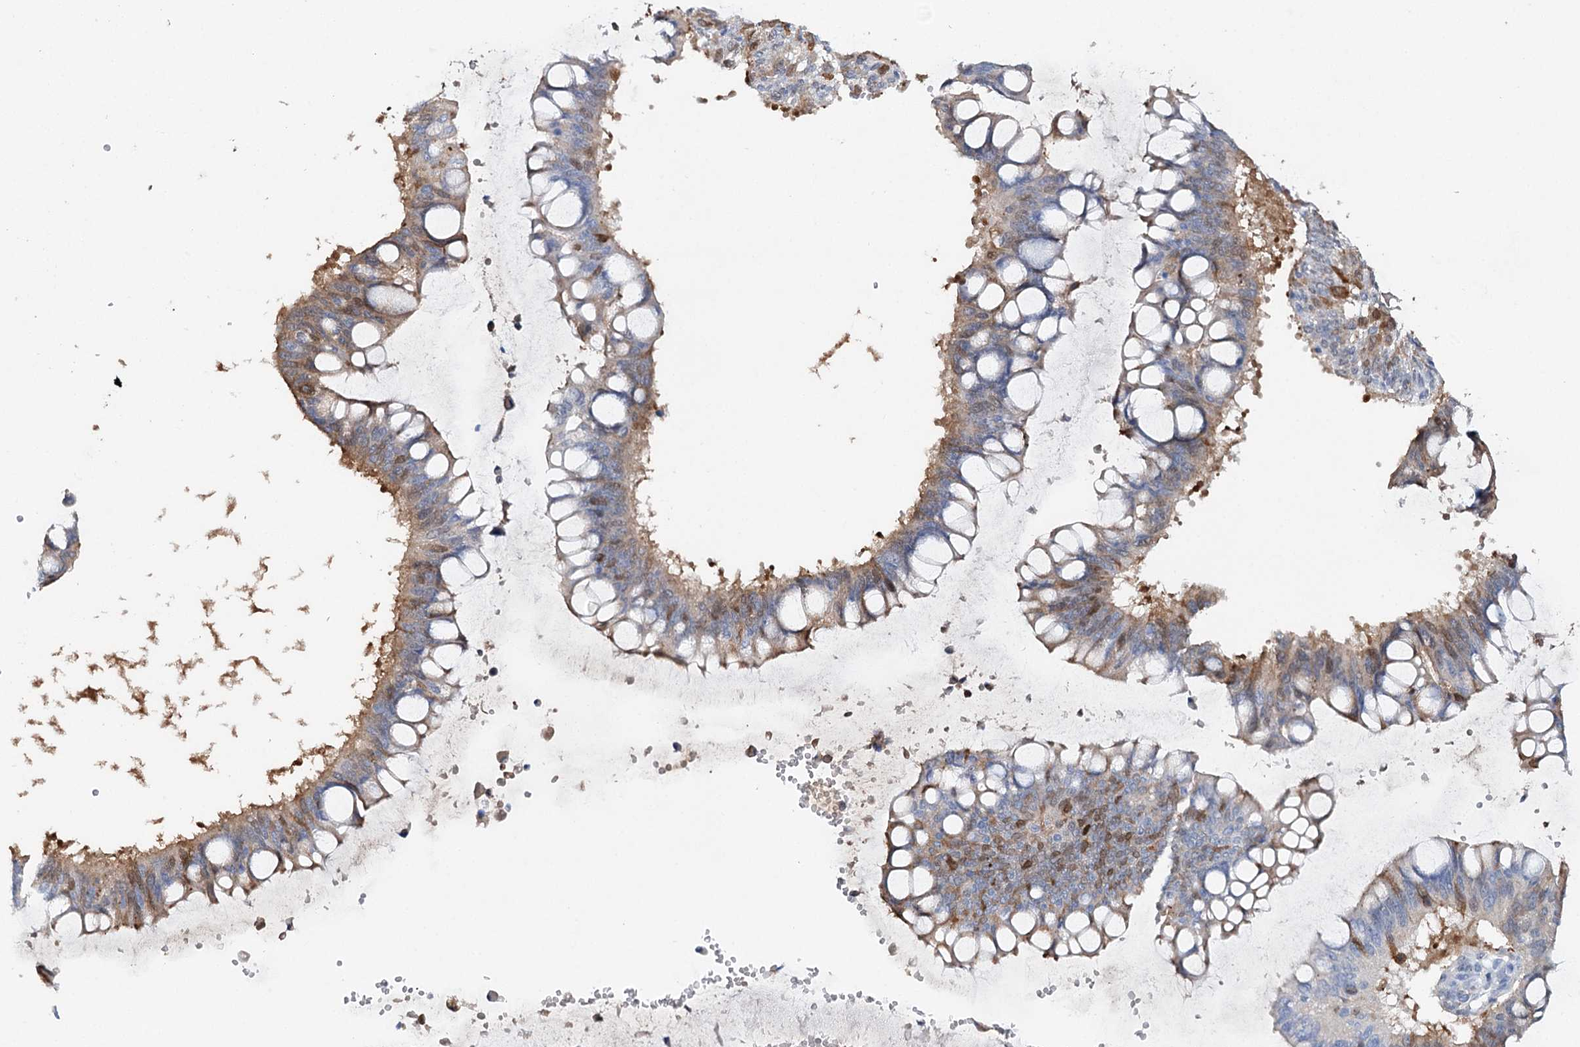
{"staining": {"intensity": "moderate", "quantity": "25%-75%", "location": "cytoplasmic/membranous,nuclear"}, "tissue": "ovarian cancer", "cell_type": "Tumor cells", "image_type": "cancer", "snomed": [{"axis": "morphology", "description": "Cystadenocarcinoma, mucinous, NOS"}, {"axis": "topography", "description": "Ovary"}], "caption": "The micrograph displays immunohistochemical staining of ovarian cancer. There is moderate cytoplasmic/membranous and nuclear expression is seen in approximately 25%-75% of tumor cells. (DAB IHC with brightfield microscopy, high magnification).", "gene": "CFAP46", "patient": {"sex": "female", "age": 73}}